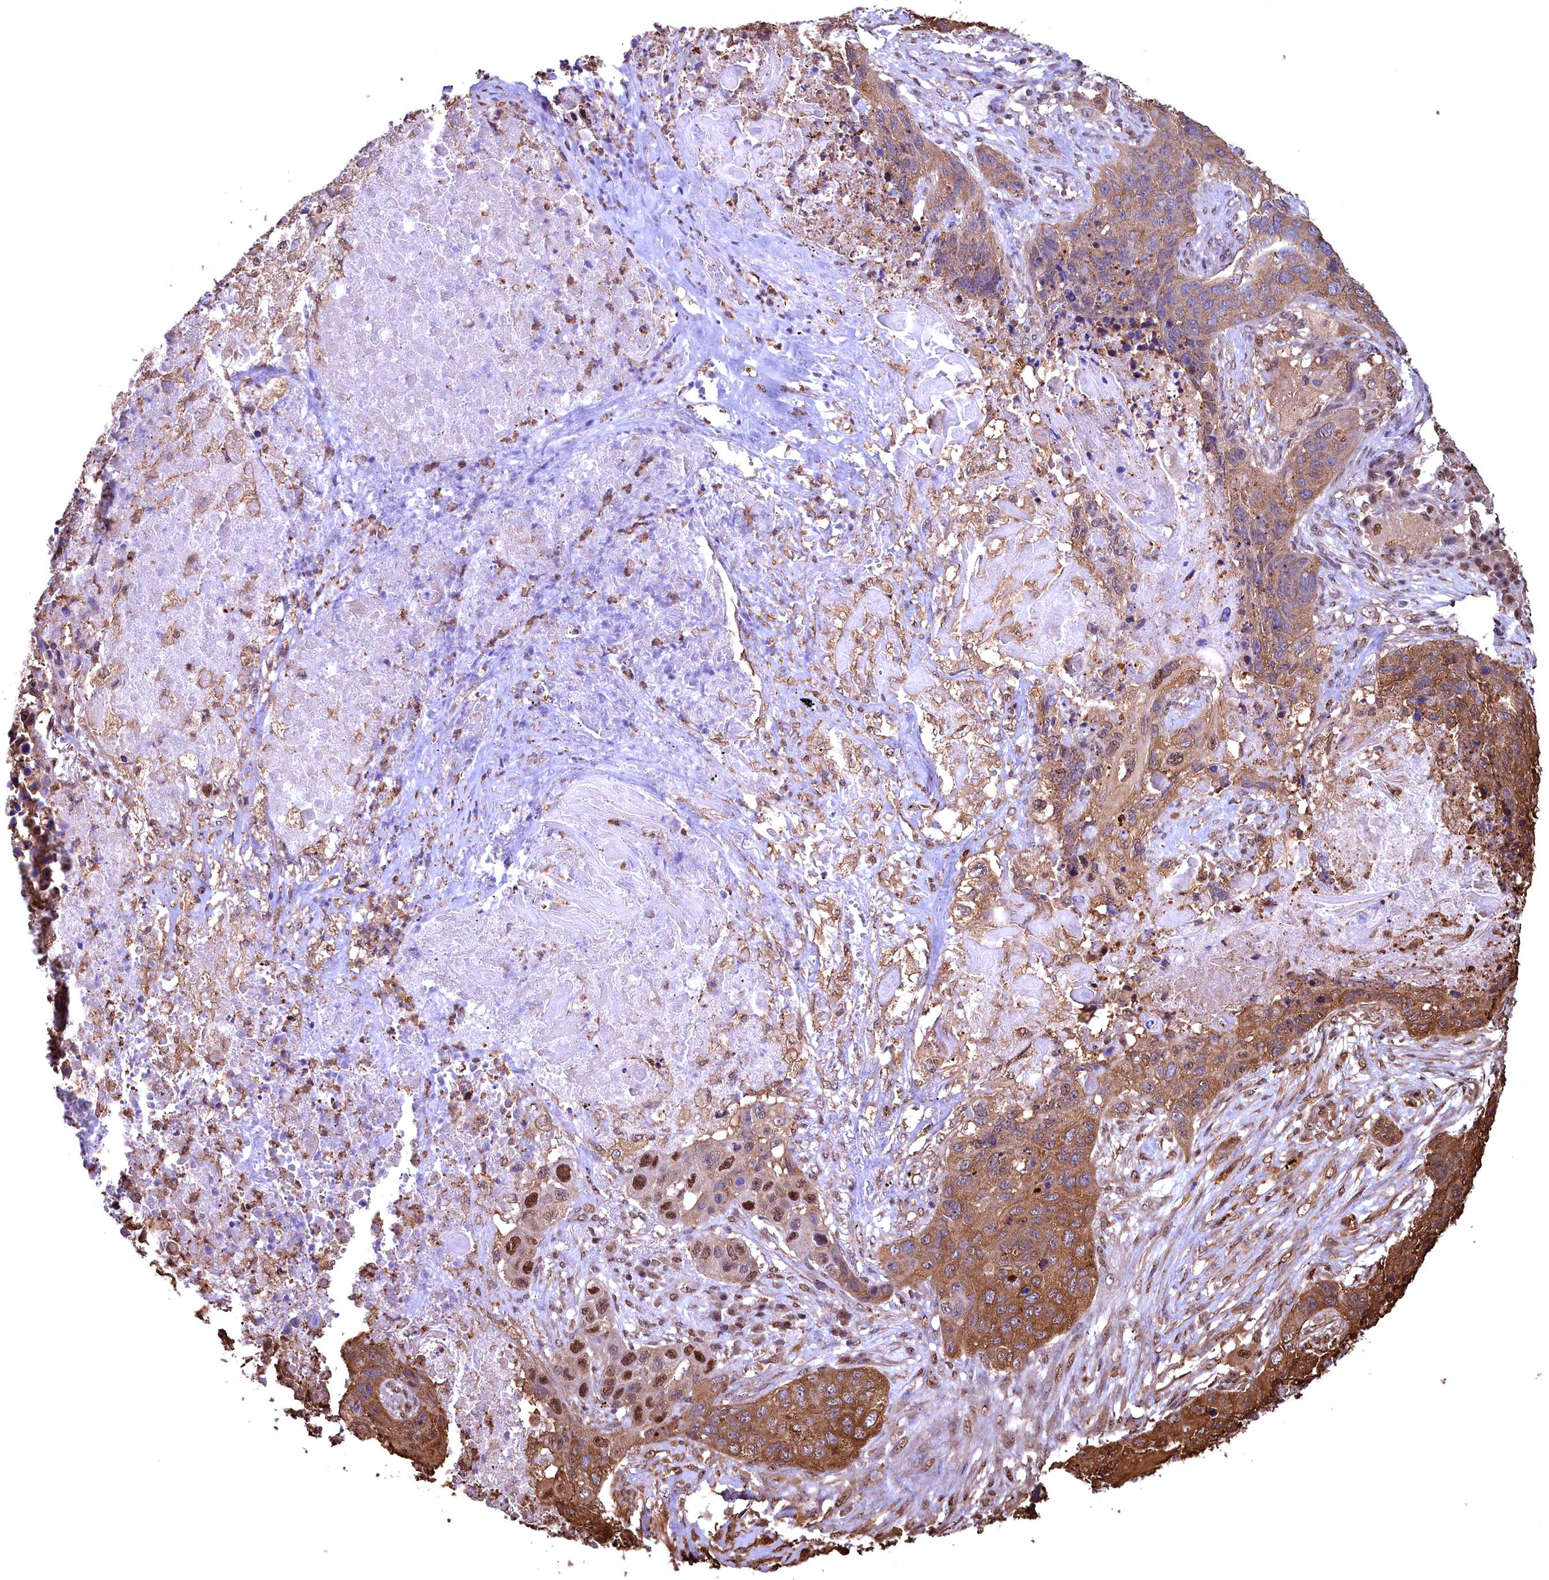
{"staining": {"intensity": "moderate", "quantity": ">75%", "location": "cytoplasmic/membranous,nuclear"}, "tissue": "lung cancer", "cell_type": "Tumor cells", "image_type": "cancer", "snomed": [{"axis": "morphology", "description": "Squamous cell carcinoma, NOS"}, {"axis": "topography", "description": "Lung"}], "caption": "A brown stain highlights moderate cytoplasmic/membranous and nuclear staining of a protein in squamous cell carcinoma (lung) tumor cells.", "gene": "GAPDH", "patient": {"sex": "female", "age": 63}}